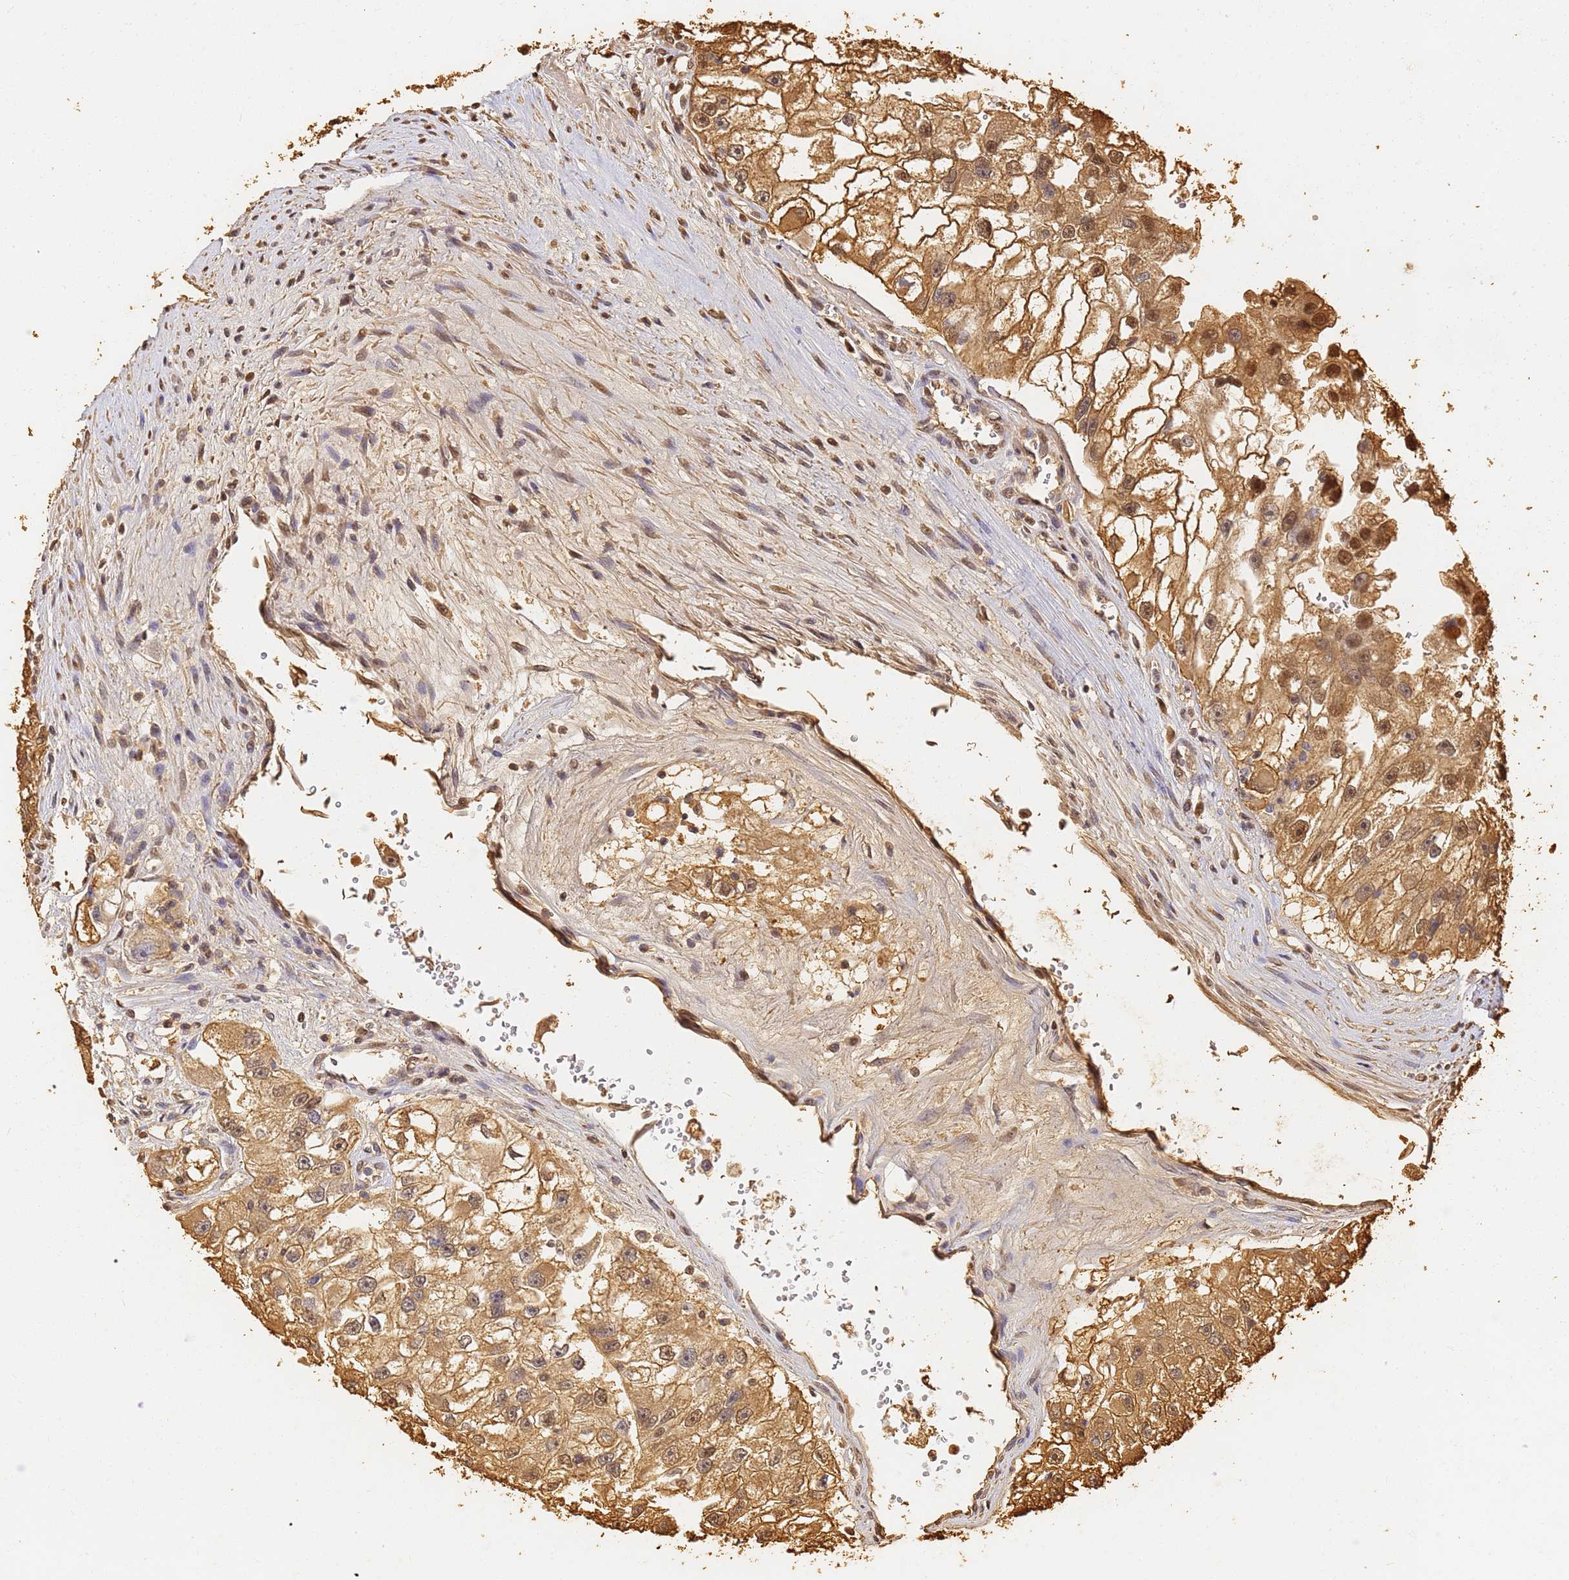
{"staining": {"intensity": "moderate", "quantity": ">75%", "location": "cytoplasmic/membranous,nuclear"}, "tissue": "renal cancer", "cell_type": "Tumor cells", "image_type": "cancer", "snomed": [{"axis": "morphology", "description": "Adenocarcinoma, NOS"}, {"axis": "topography", "description": "Kidney"}], "caption": "This is a micrograph of immunohistochemistry (IHC) staining of renal cancer, which shows moderate positivity in the cytoplasmic/membranous and nuclear of tumor cells.", "gene": "JAK2", "patient": {"sex": "male", "age": 63}}